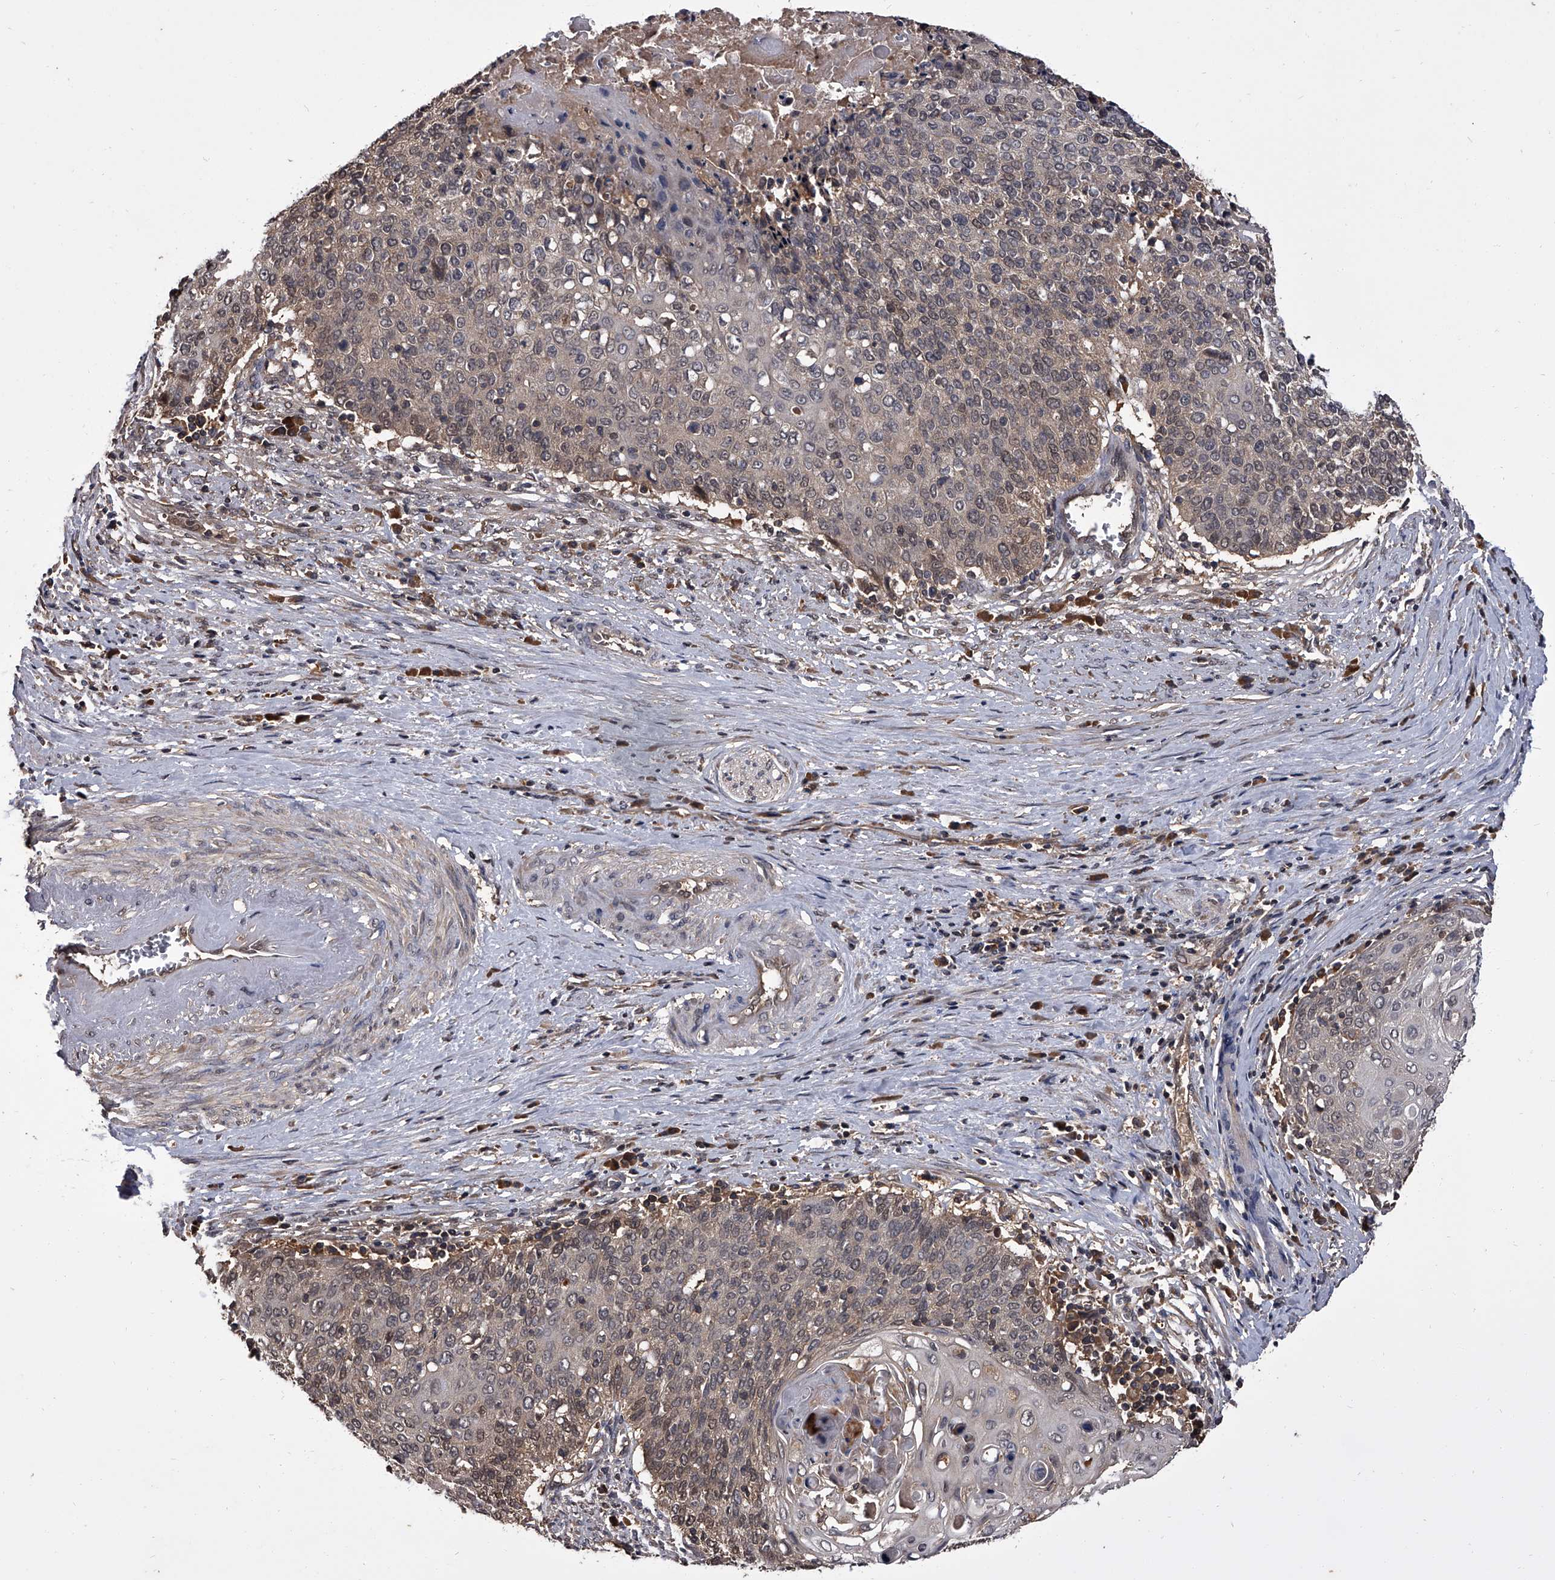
{"staining": {"intensity": "weak", "quantity": "25%-75%", "location": "cytoplasmic/membranous,nuclear"}, "tissue": "cervical cancer", "cell_type": "Tumor cells", "image_type": "cancer", "snomed": [{"axis": "morphology", "description": "Squamous cell carcinoma, NOS"}, {"axis": "topography", "description": "Cervix"}], "caption": "IHC image of human cervical squamous cell carcinoma stained for a protein (brown), which exhibits low levels of weak cytoplasmic/membranous and nuclear expression in approximately 25%-75% of tumor cells.", "gene": "SLC18B1", "patient": {"sex": "female", "age": 39}}